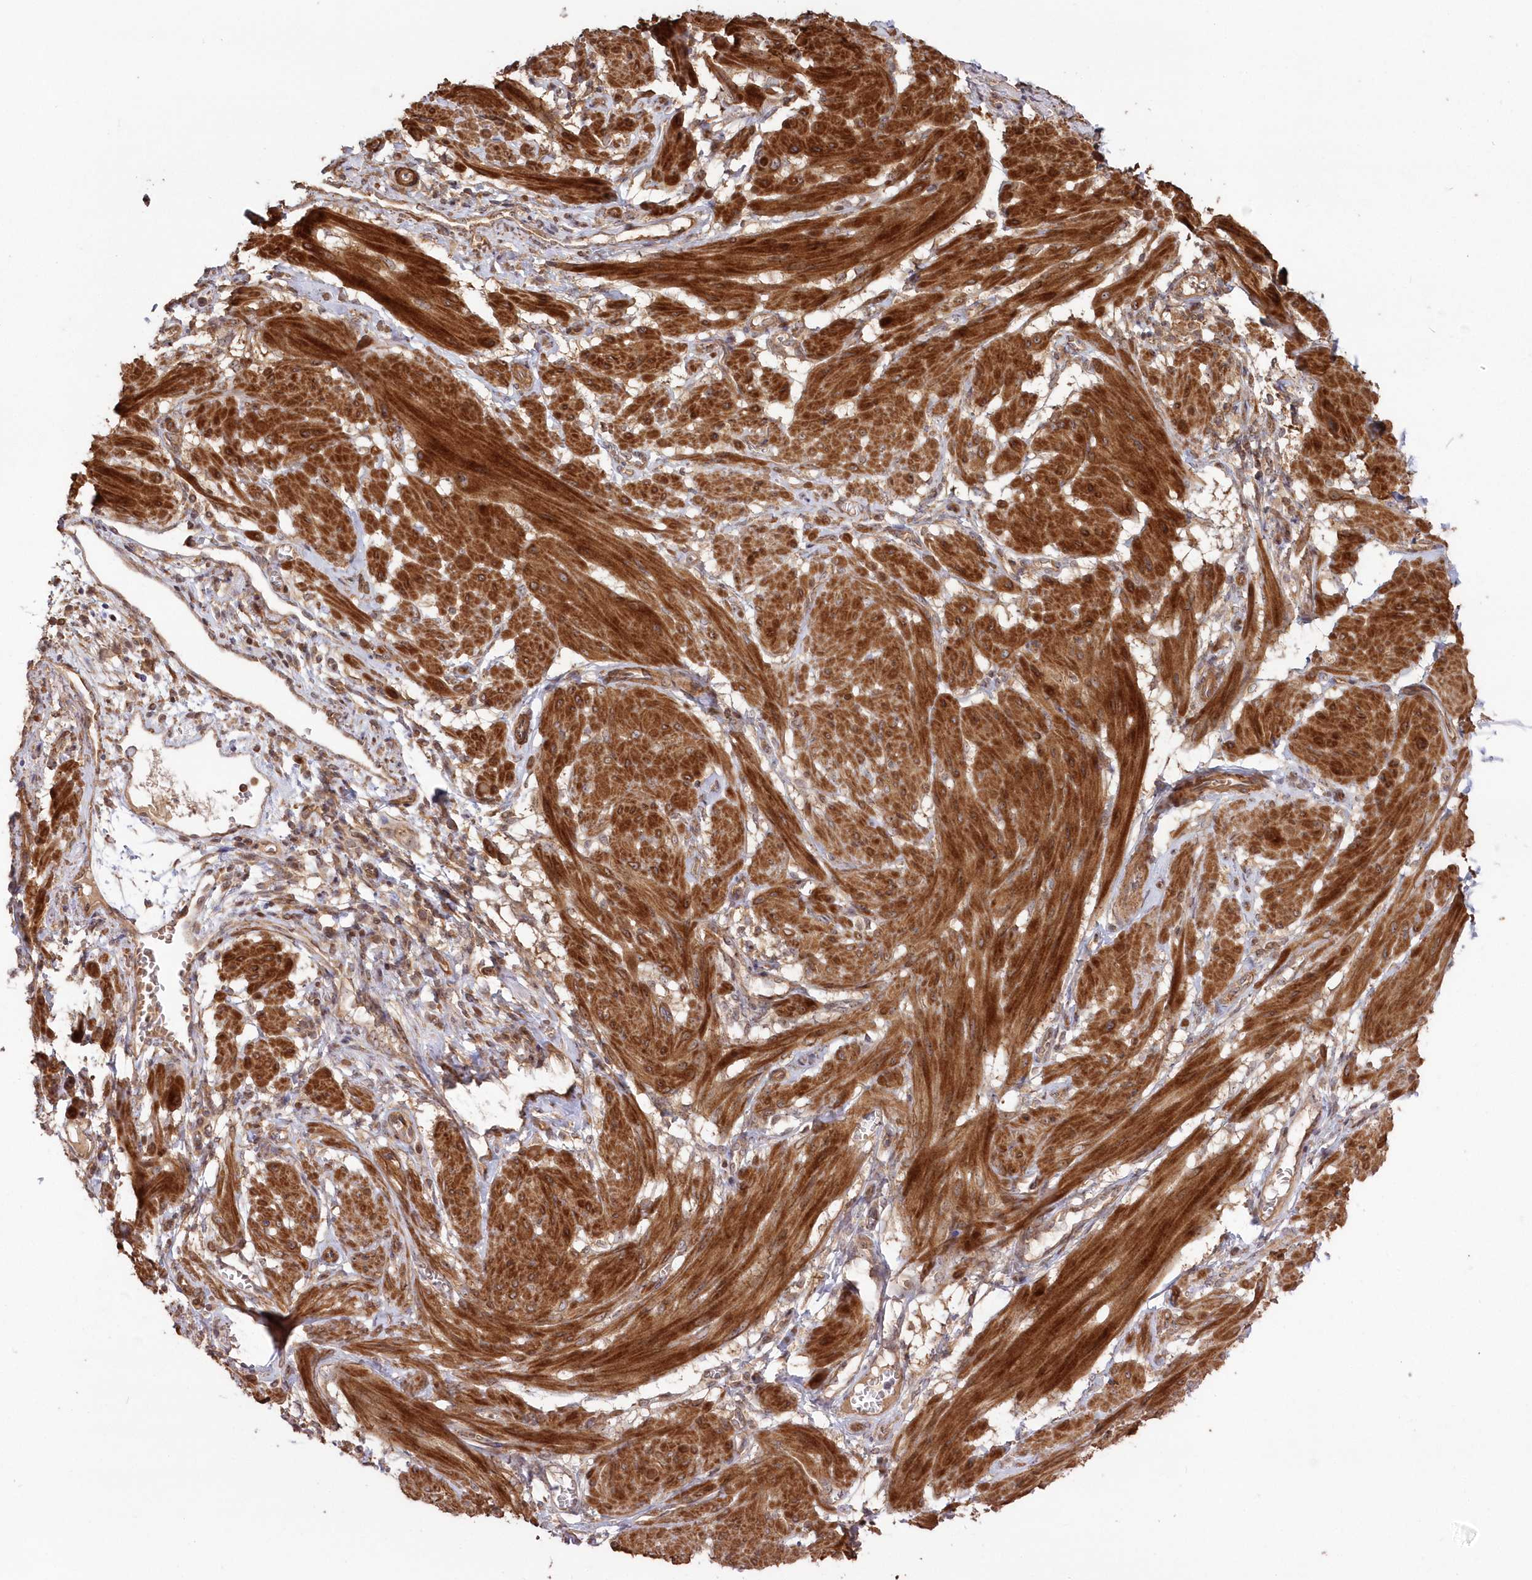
{"staining": {"intensity": "strong", "quantity": ">75%", "location": "cytoplasmic/membranous"}, "tissue": "smooth muscle", "cell_type": "Smooth muscle cells", "image_type": "normal", "snomed": [{"axis": "morphology", "description": "Normal tissue, NOS"}, {"axis": "topography", "description": "Smooth muscle"}], "caption": "Immunohistochemistry micrograph of unremarkable human smooth muscle stained for a protein (brown), which shows high levels of strong cytoplasmic/membranous expression in approximately >75% of smooth muscle cells.", "gene": "TBCA", "patient": {"sex": "female", "age": 39}}